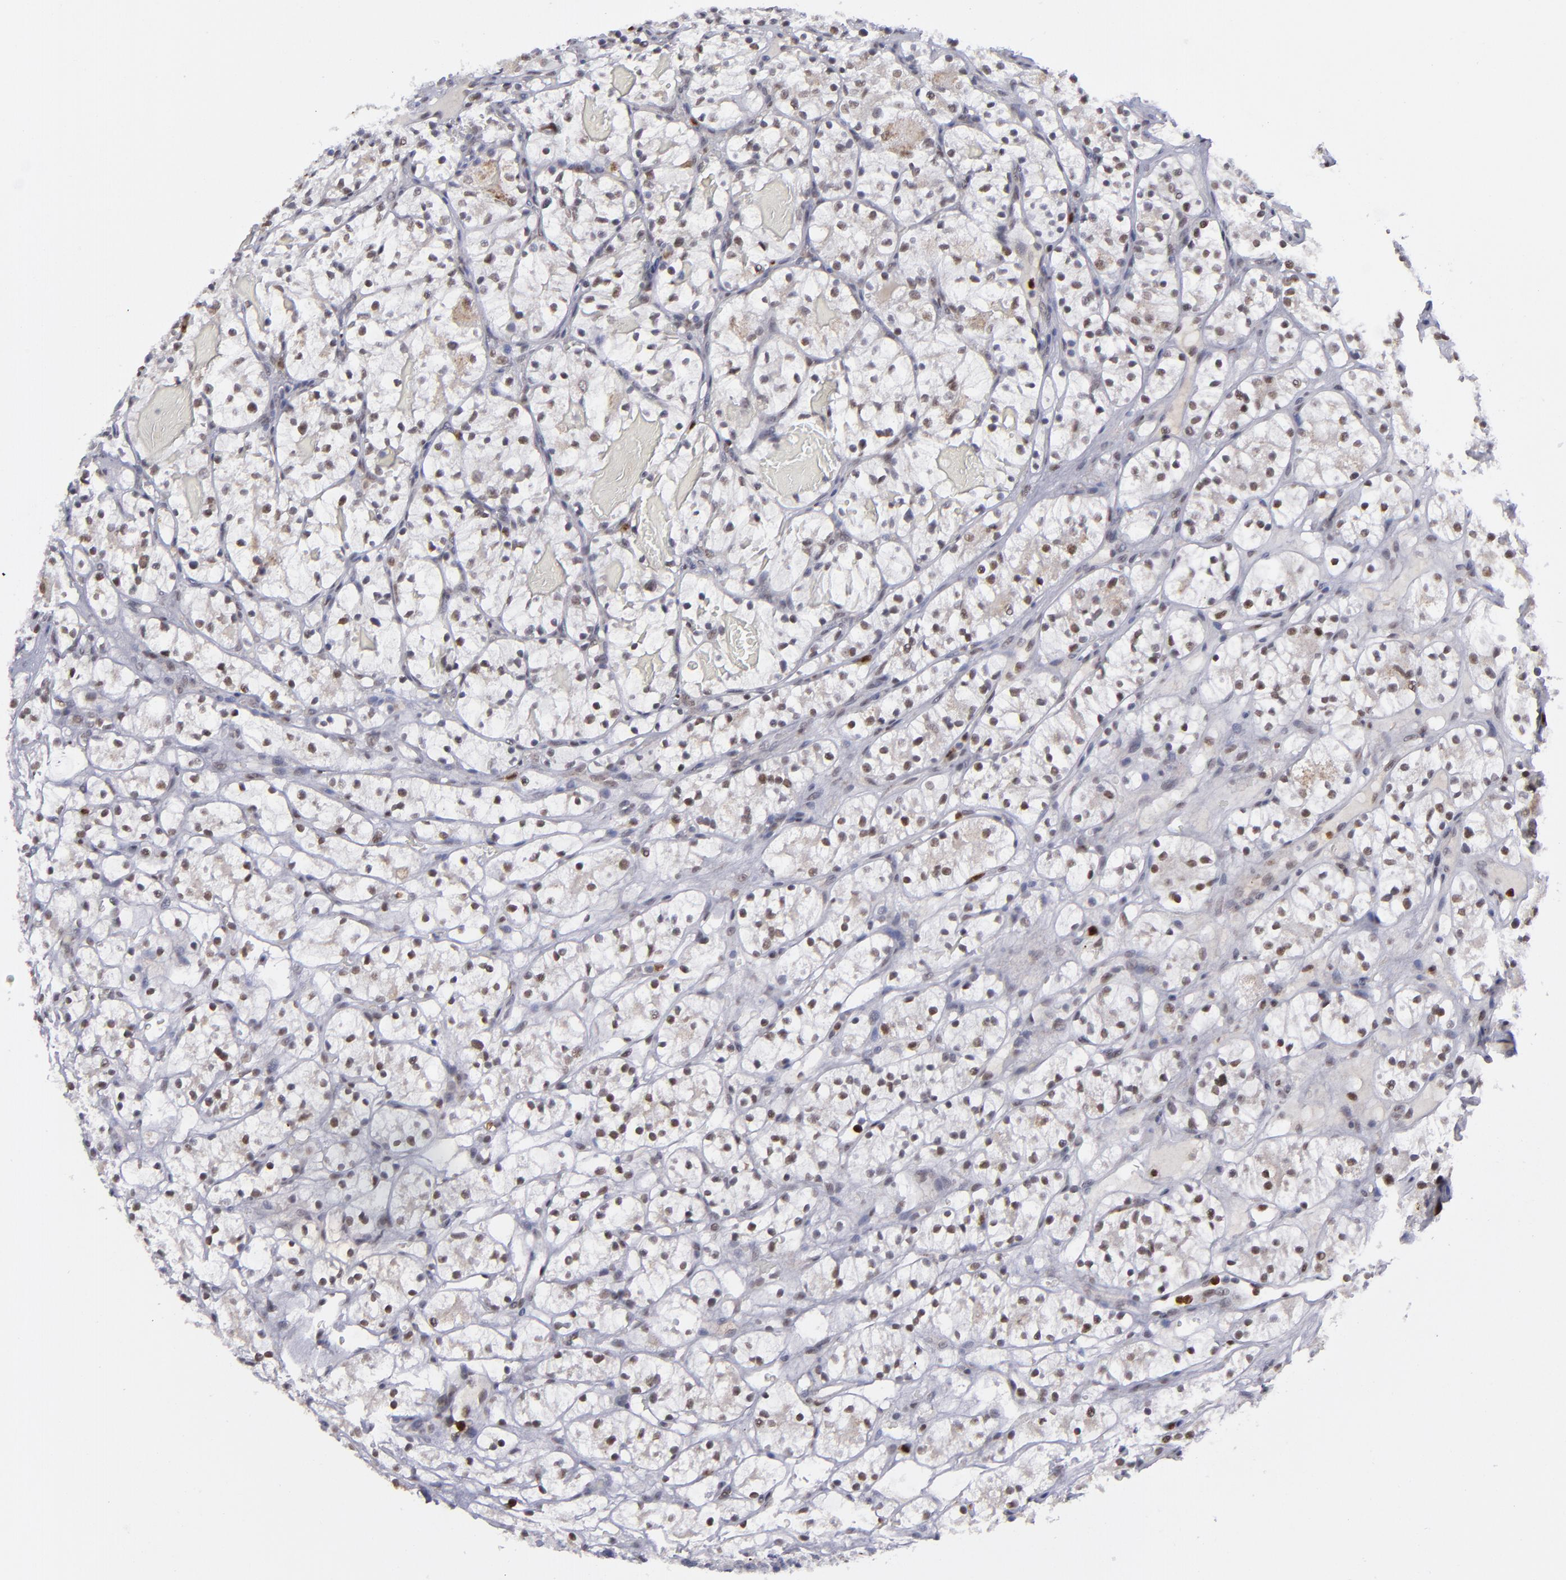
{"staining": {"intensity": "moderate", "quantity": "25%-75%", "location": "nuclear"}, "tissue": "renal cancer", "cell_type": "Tumor cells", "image_type": "cancer", "snomed": [{"axis": "morphology", "description": "Adenocarcinoma, NOS"}, {"axis": "topography", "description": "Kidney"}], "caption": "Immunohistochemical staining of human renal adenocarcinoma demonstrates moderate nuclear protein expression in about 25%-75% of tumor cells.", "gene": "RREB1", "patient": {"sex": "female", "age": 60}}